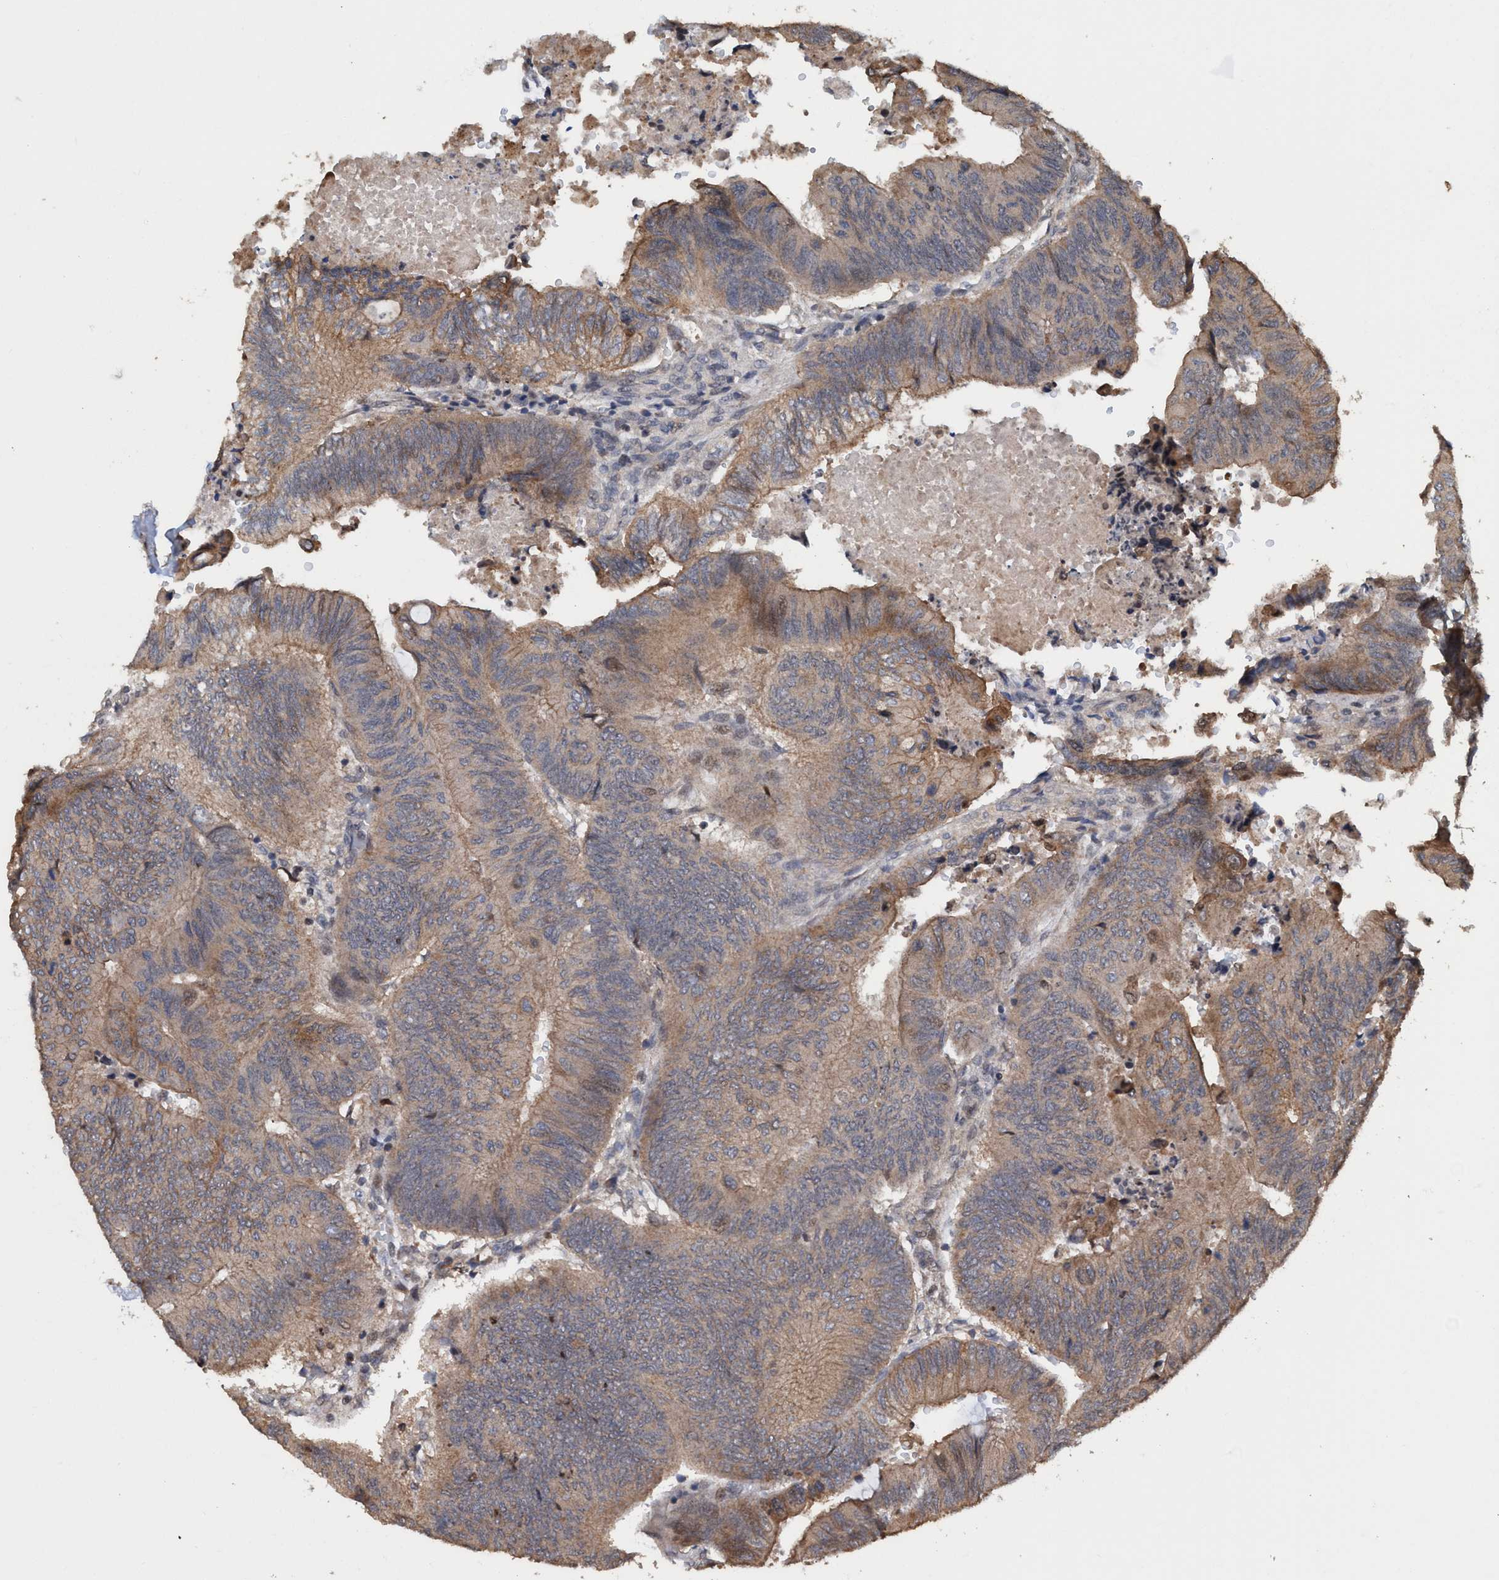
{"staining": {"intensity": "weak", "quantity": ">75%", "location": "cytoplasmic/membranous"}, "tissue": "colorectal cancer", "cell_type": "Tumor cells", "image_type": "cancer", "snomed": [{"axis": "morphology", "description": "Normal tissue, NOS"}, {"axis": "morphology", "description": "Adenocarcinoma, NOS"}, {"axis": "topography", "description": "Rectum"}, {"axis": "topography", "description": "Peripheral nerve tissue"}], "caption": "Immunohistochemistry image of neoplastic tissue: colorectal adenocarcinoma stained using IHC displays low levels of weak protein expression localized specifically in the cytoplasmic/membranous of tumor cells, appearing as a cytoplasmic/membranous brown color.", "gene": "TRPC7", "patient": {"sex": "male", "age": 92}}